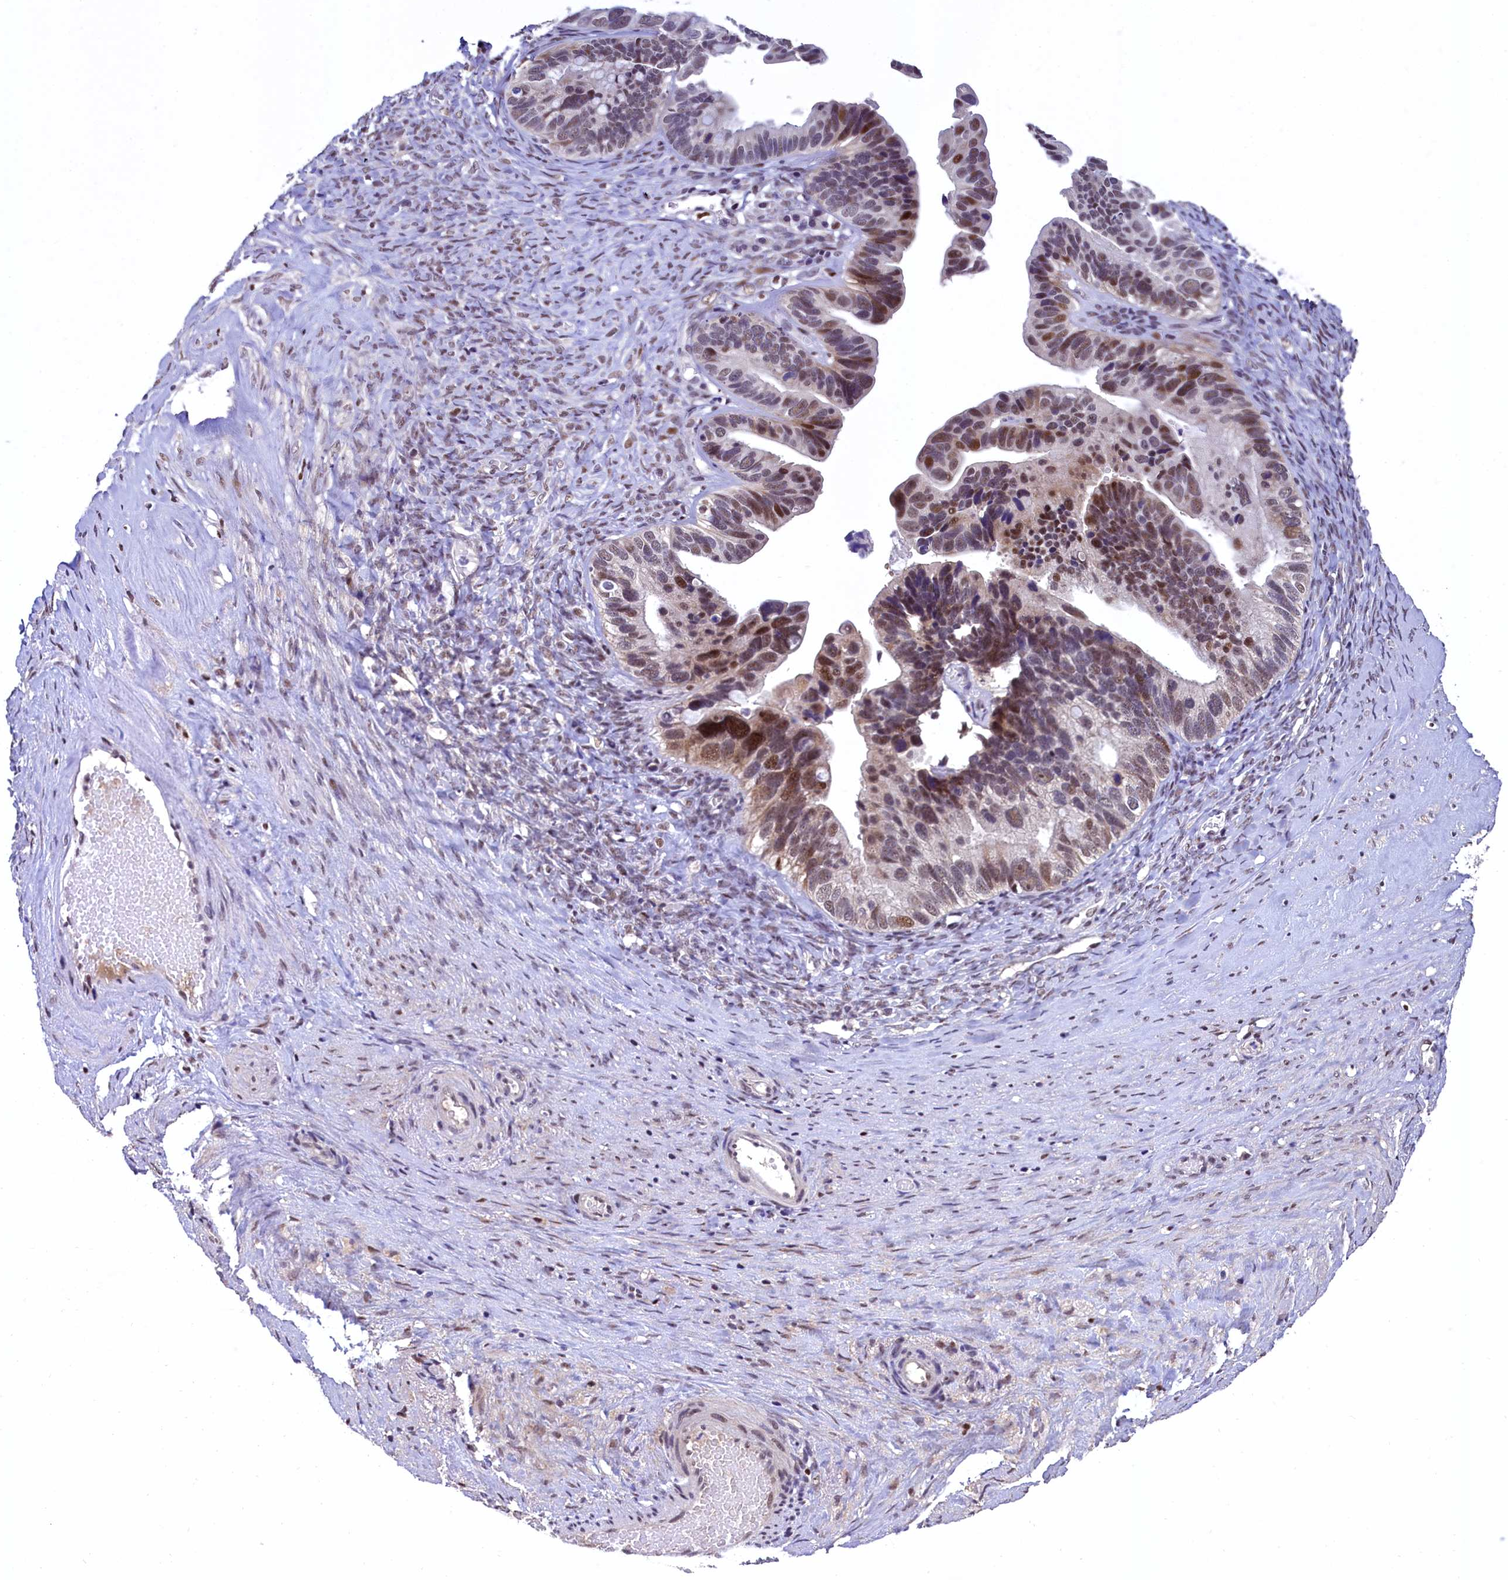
{"staining": {"intensity": "moderate", "quantity": "25%-75%", "location": "nuclear"}, "tissue": "ovarian cancer", "cell_type": "Tumor cells", "image_type": "cancer", "snomed": [{"axis": "morphology", "description": "Cystadenocarcinoma, serous, NOS"}, {"axis": "topography", "description": "Ovary"}], "caption": "This micrograph demonstrates IHC staining of human serous cystadenocarcinoma (ovarian), with medium moderate nuclear staining in approximately 25%-75% of tumor cells.", "gene": "HECTD4", "patient": {"sex": "female", "age": 56}}